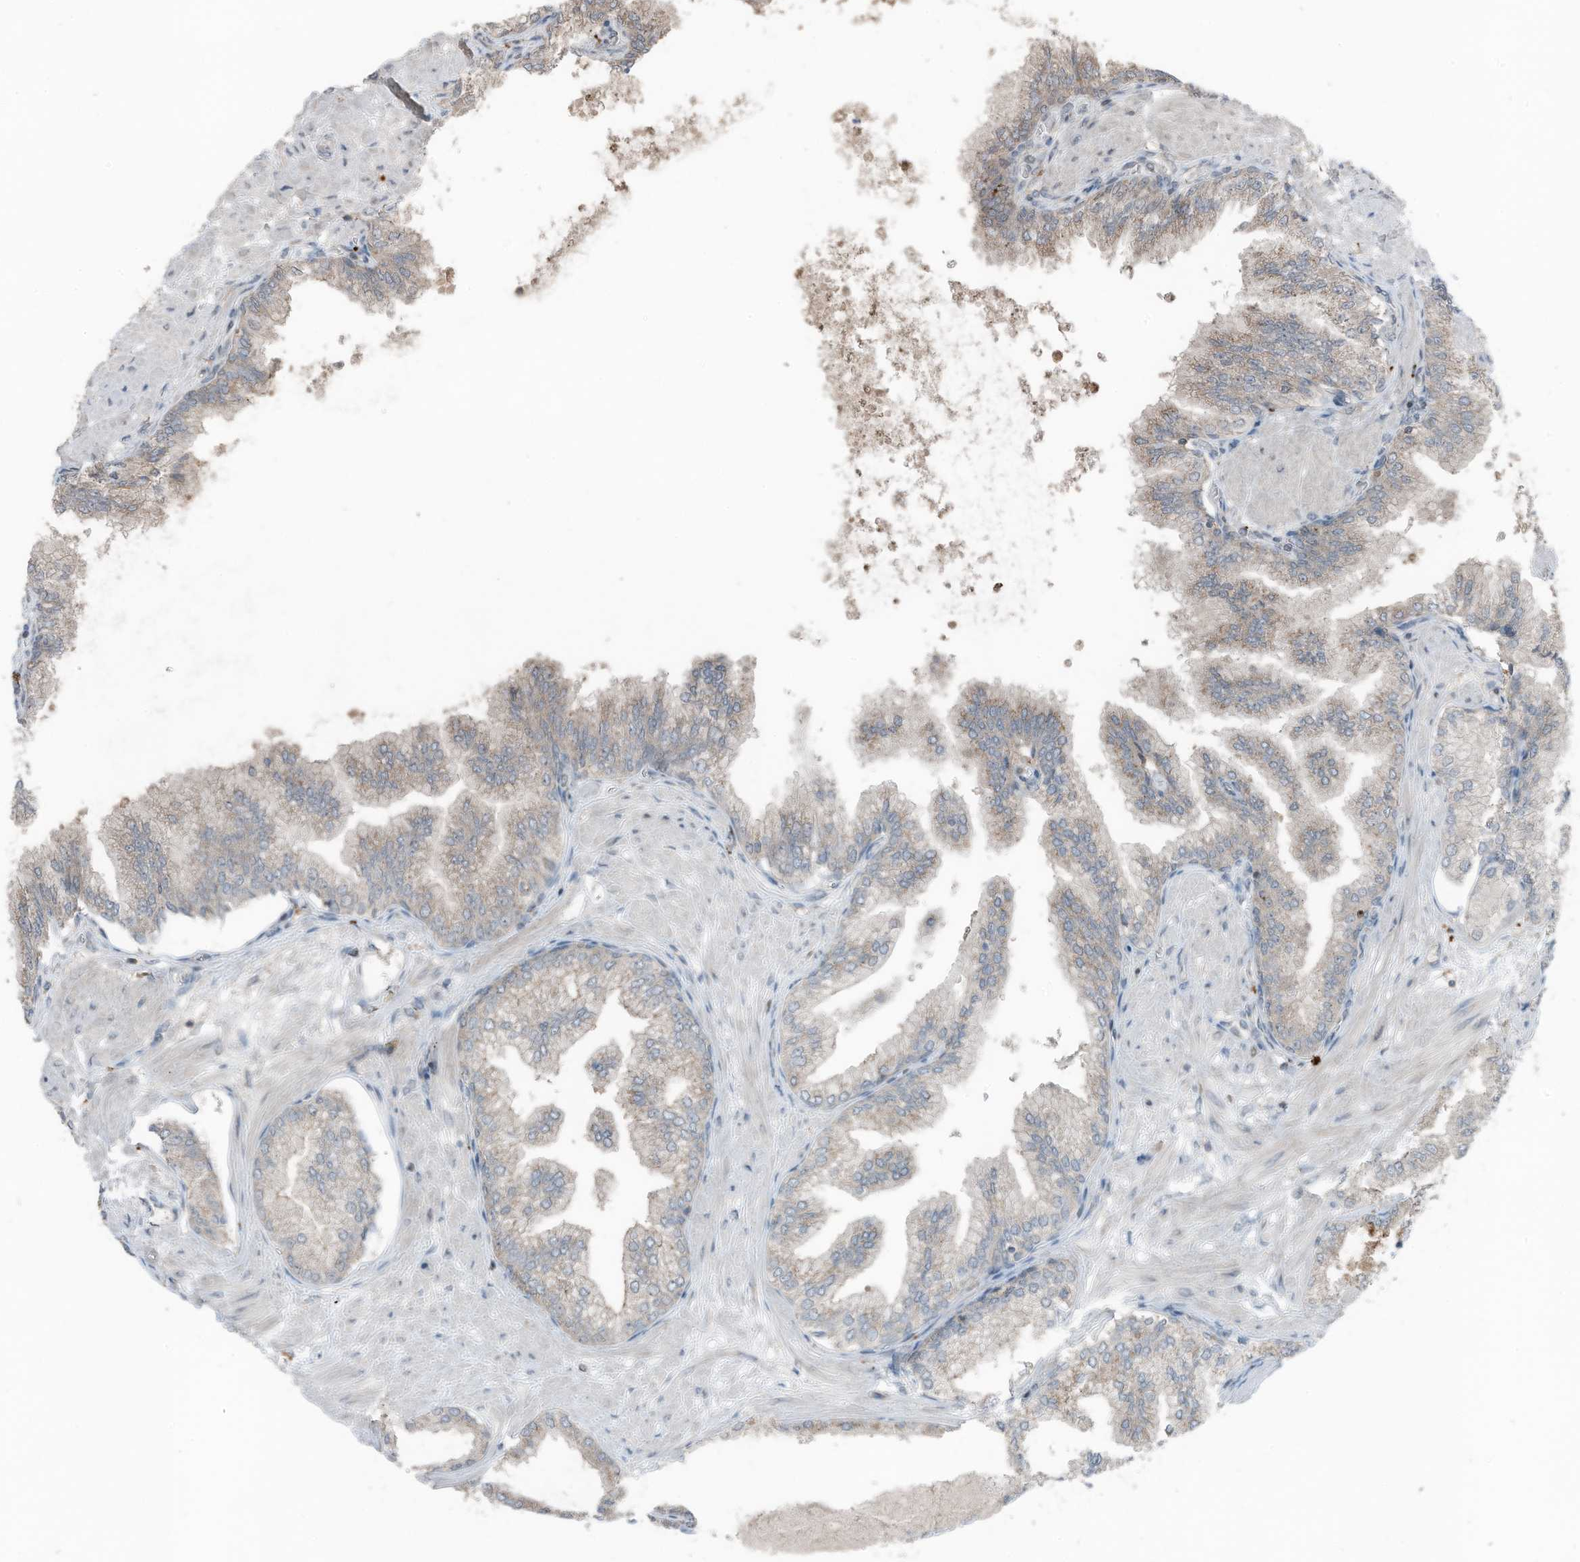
{"staining": {"intensity": "weak", "quantity": "<25%", "location": "cytoplasmic/membranous"}, "tissue": "prostate cancer", "cell_type": "Tumor cells", "image_type": "cancer", "snomed": [{"axis": "morphology", "description": "Adenocarcinoma, Low grade"}, {"axis": "topography", "description": "Prostate"}], "caption": "There is no significant staining in tumor cells of low-grade adenocarcinoma (prostate).", "gene": "TXNDC9", "patient": {"sex": "male", "age": 63}}